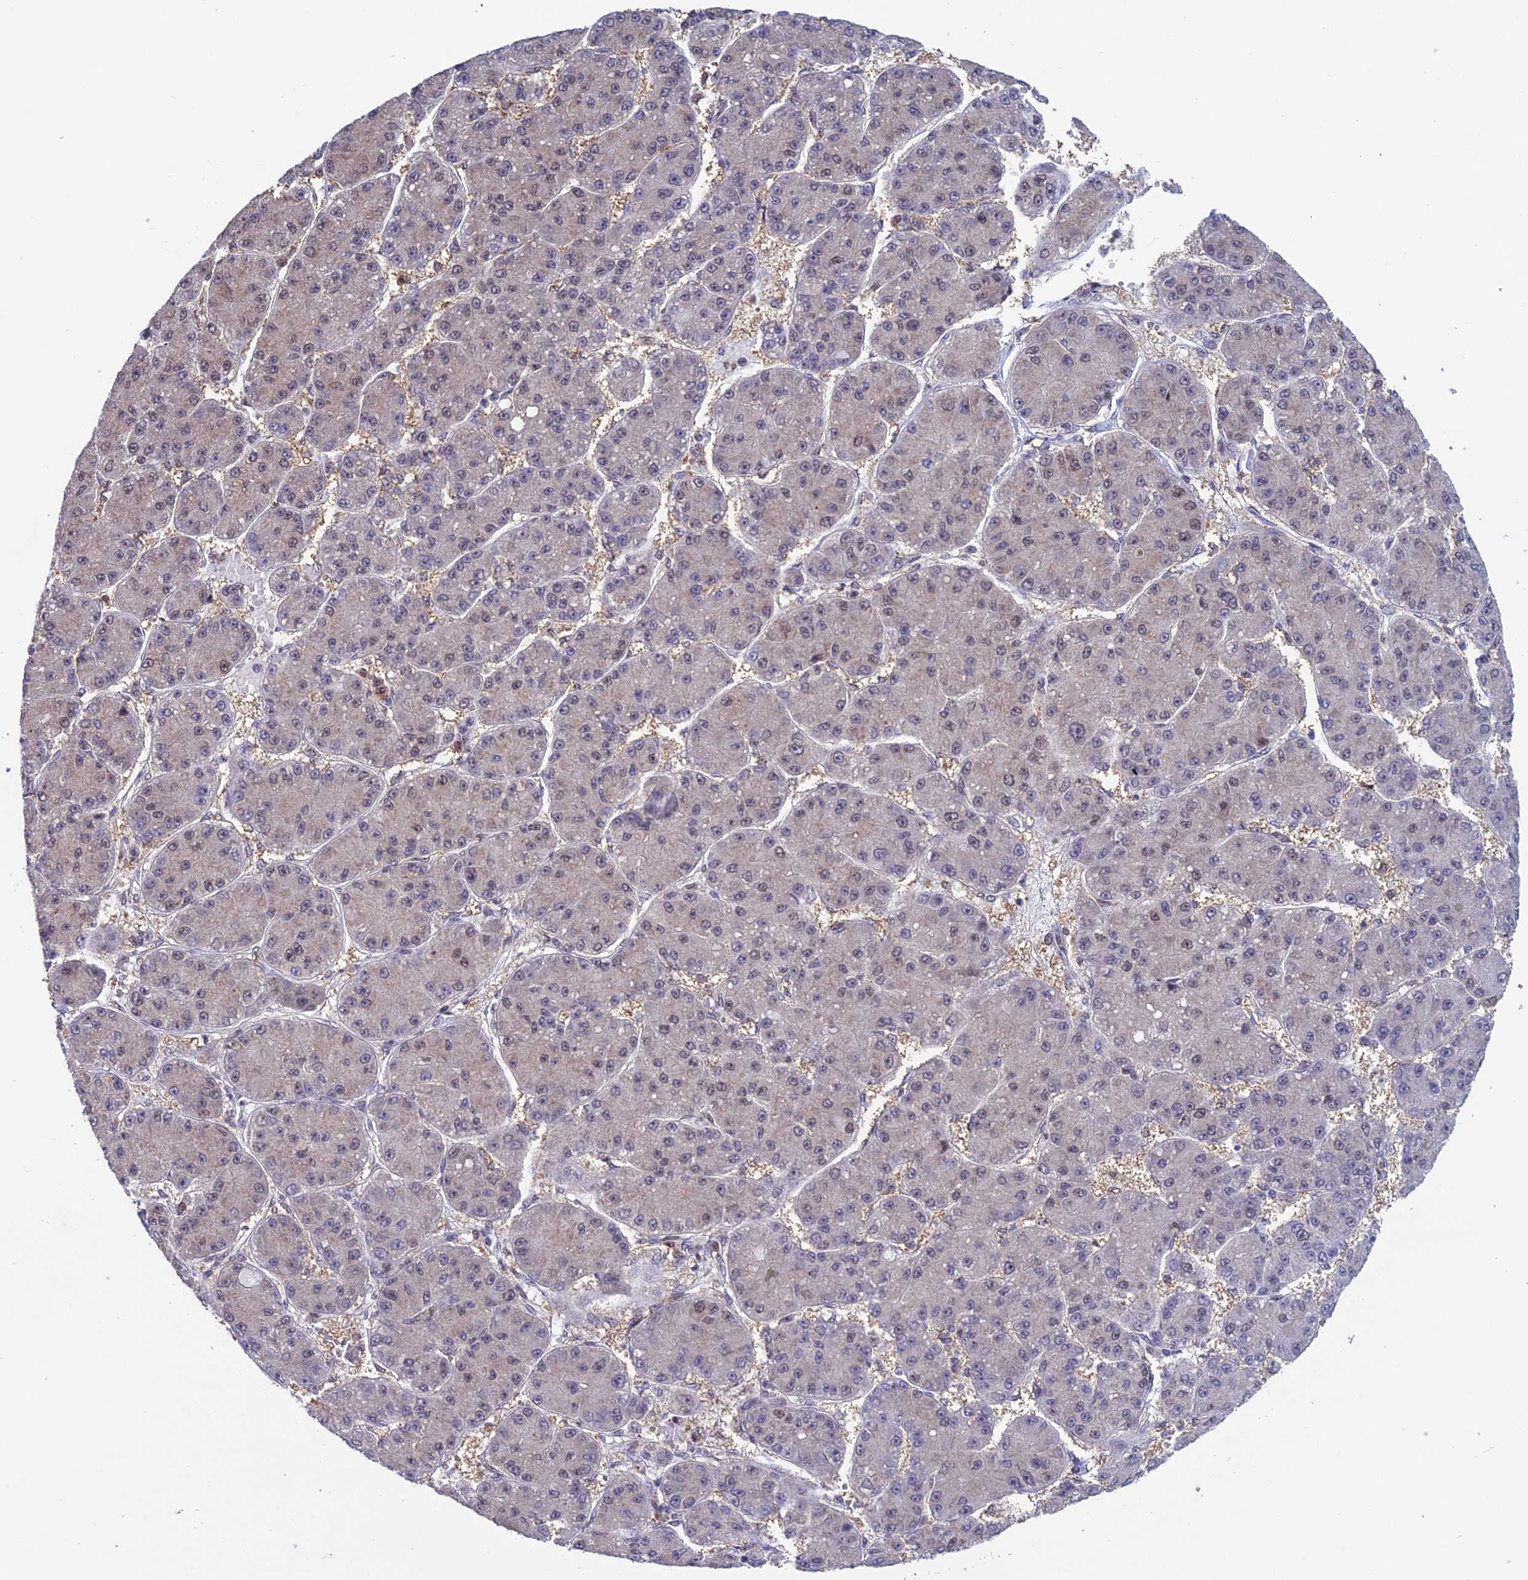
{"staining": {"intensity": "weak", "quantity": "<25%", "location": "nuclear"}, "tissue": "liver cancer", "cell_type": "Tumor cells", "image_type": "cancer", "snomed": [{"axis": "morphology", "description": "Carcinoma, Hepatocellular, NOS"}, {"axis": "topography", "description": "Liver"}], "caption": "A histopathology image of human hepatocellular carcinoma (liver) is negative for staining in tumor cells.", "gene": "MIS12", "patient": {"sex": "male", "age": 67}}